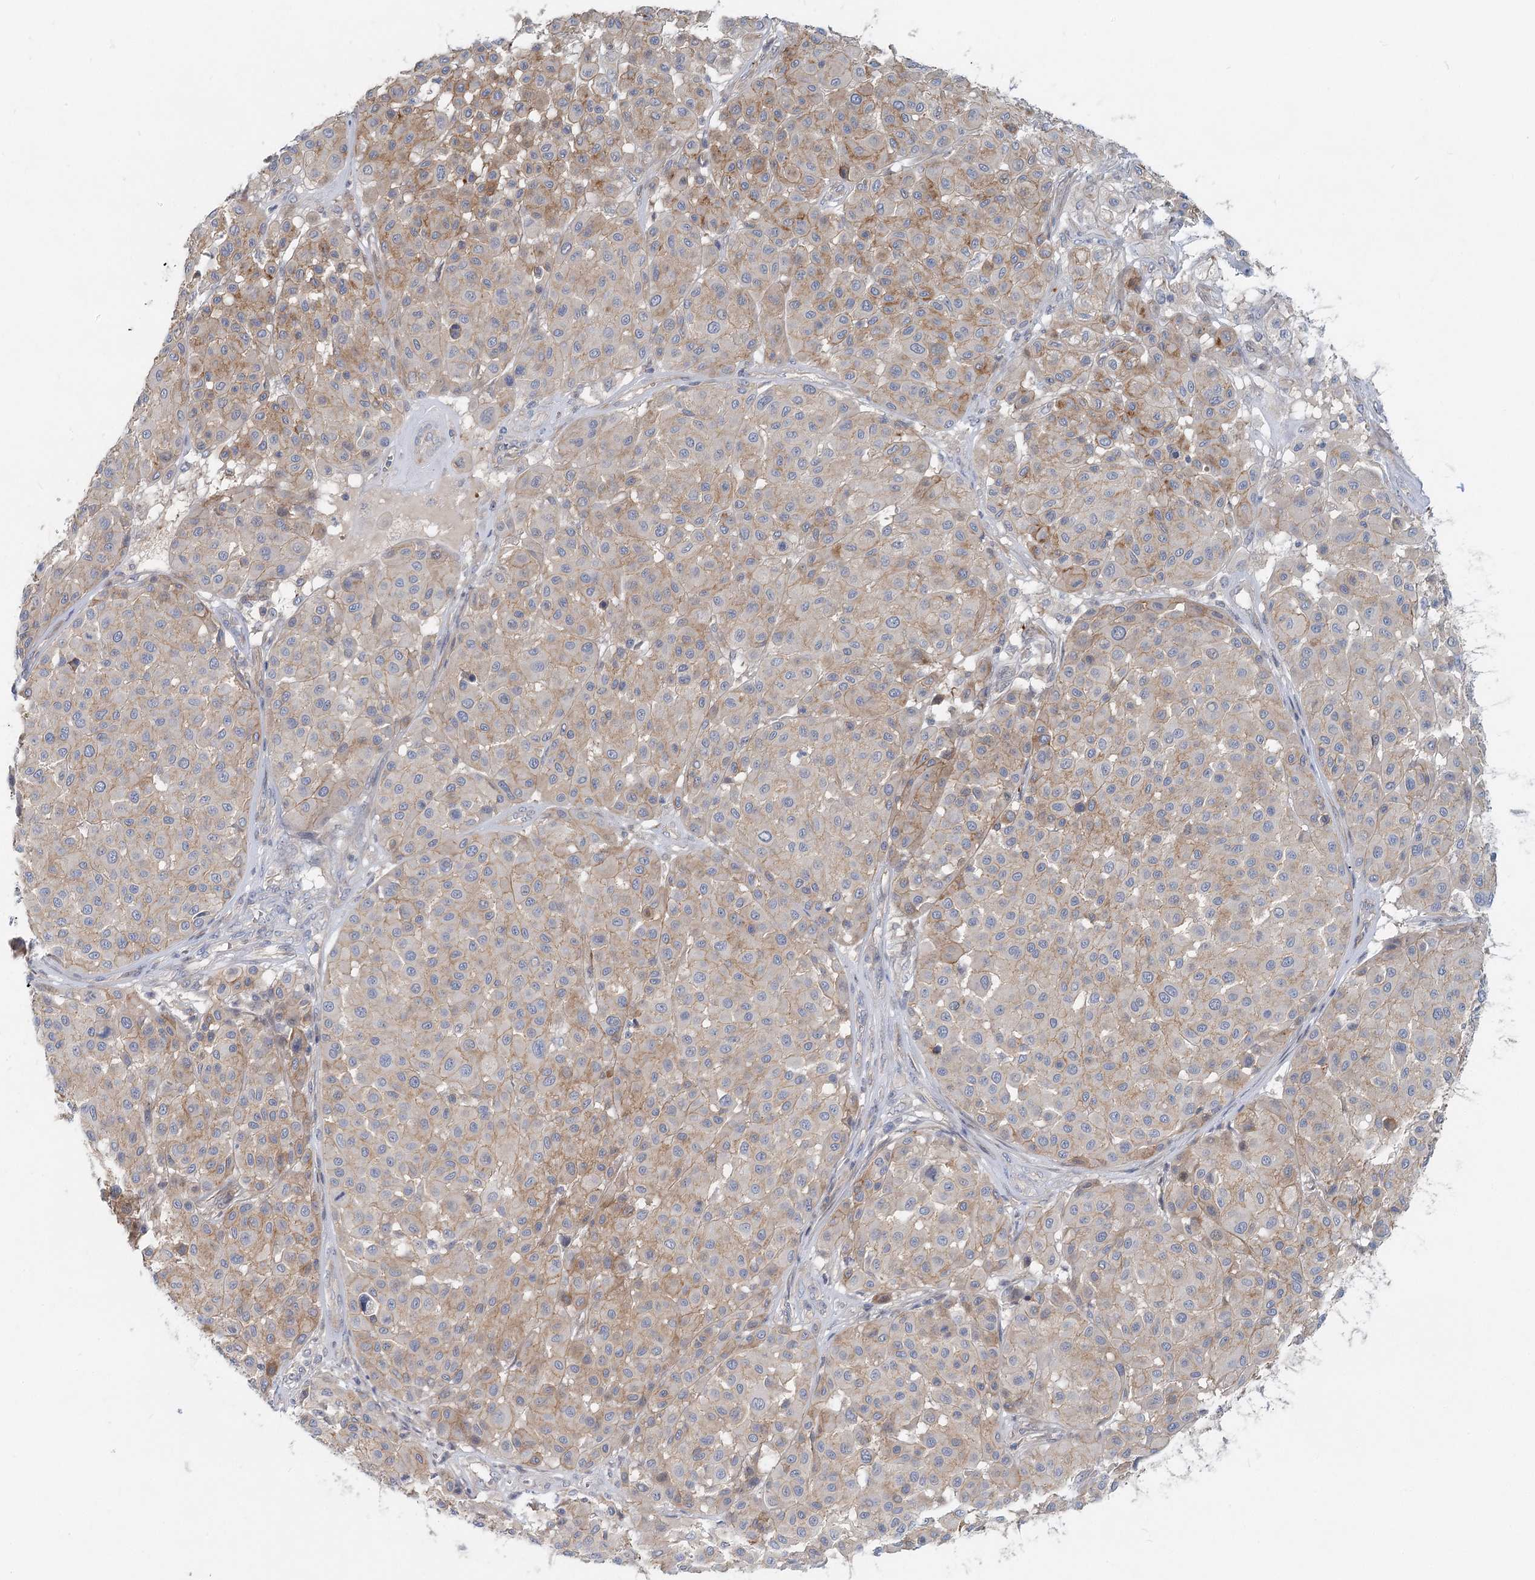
{"staining": {"intensity": "moderate", "quantity": "25%-75%", "location": "cytoplasmic/membranous"}, "tissue": "melanoma", "cell_type": "Tumor cells", "image_type": "cancer", "snomed": [{"axis": "morphology", "description": "Malignant melanoma, Metastatic site"}, {"axis": "topography", "description": "Soft tissue"}], "caption": "Immunohistochemical staining of melanoma displays medium levels of moderate cytoplasmic/membranous protein staining in about 25%-75% of tumor cells. The staining was performed using DAB (3,3'-diaminobenzidine), with brown indicating positive protein expression. Nuclei are stained blue with hematoxylin.", "gene": "DNMBP", "patient": {"sex": "male", "age": 41}}